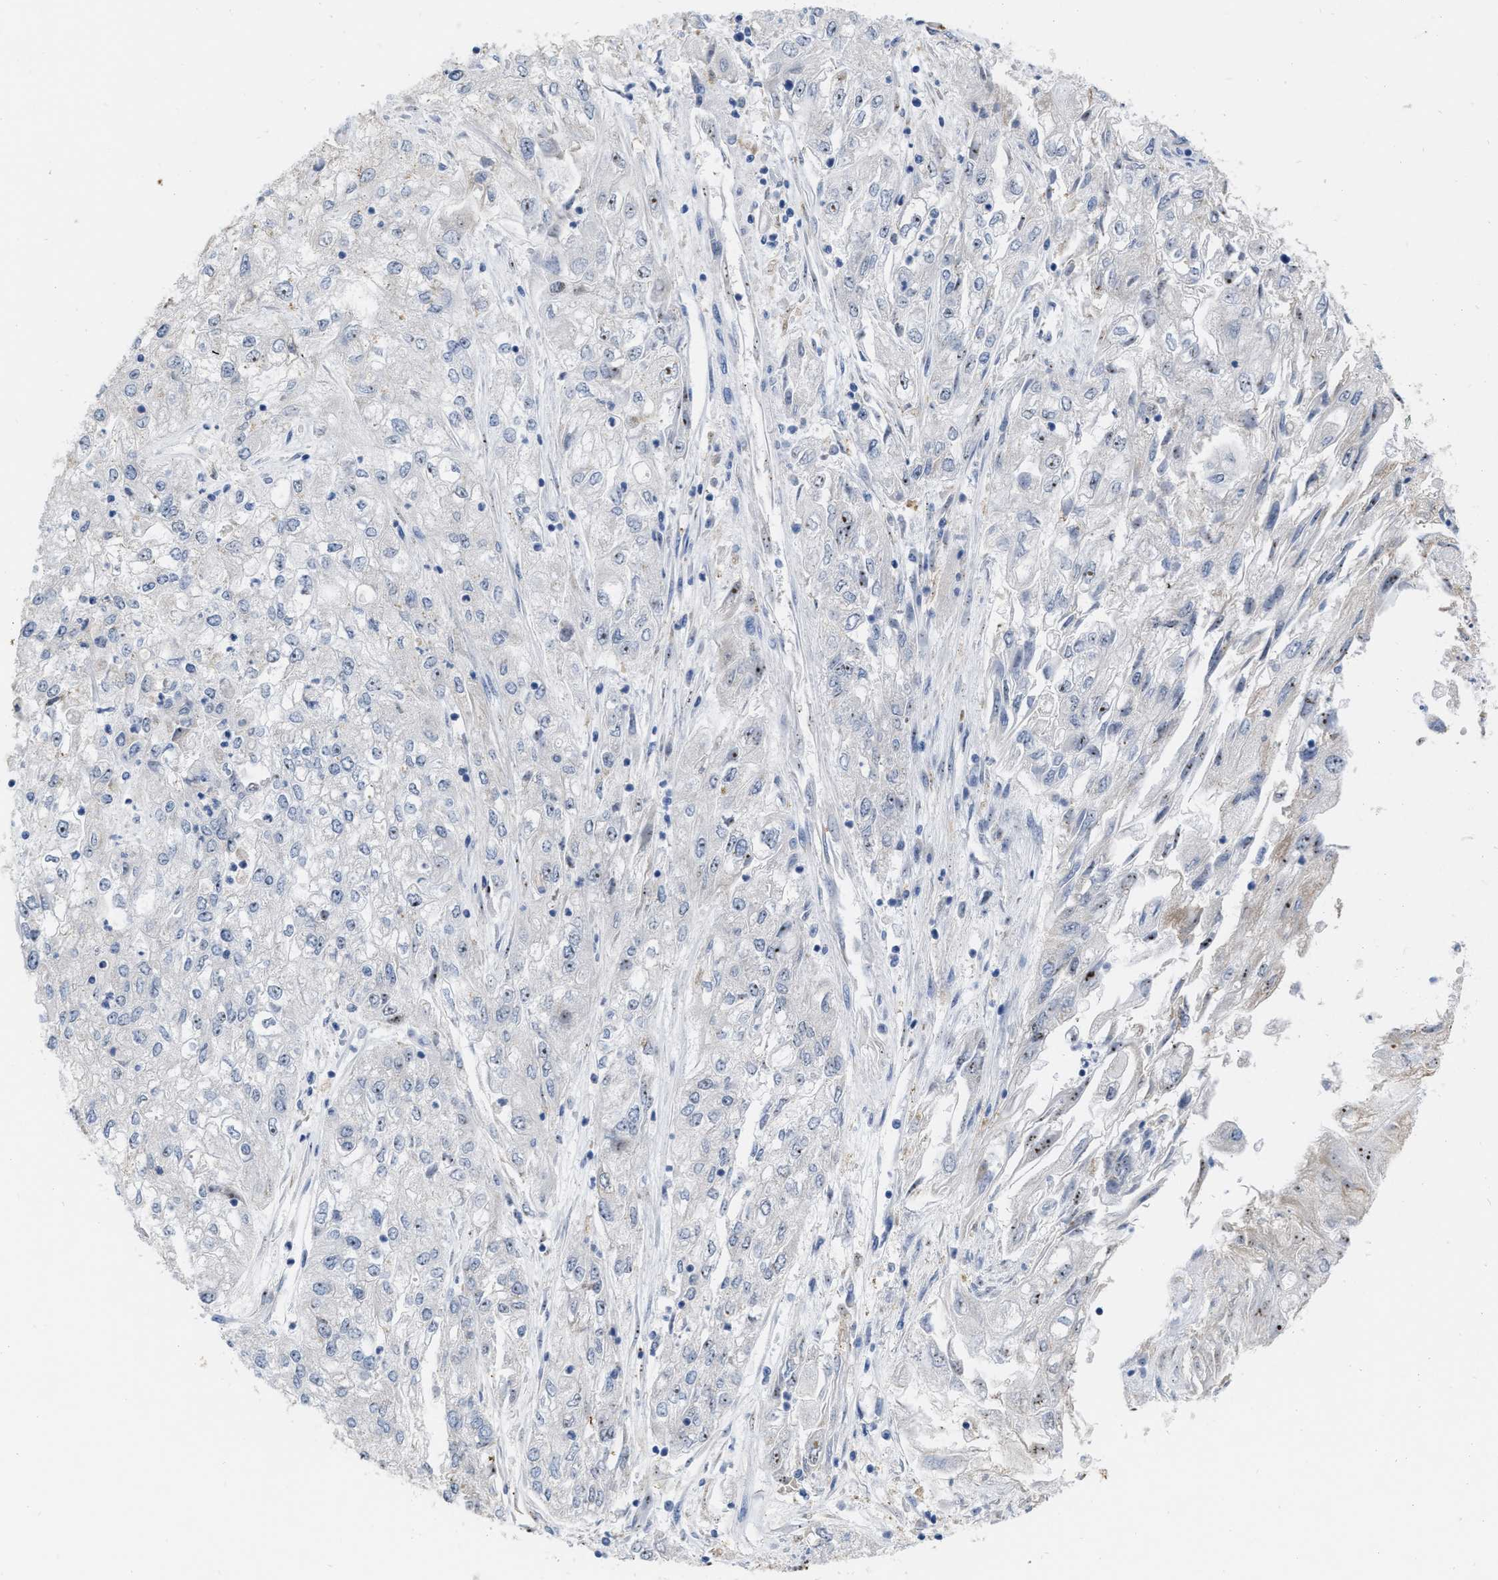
{"staining": {"intensity": "moderate", "quantity": "<25%", "location": "nuclear"}, "tissue": "endometrial cancer", "cell_type": "Tumor cells", "image_type": "cancer", "snomed": [{"axis": "morphology", "description": "Adenocarcinoma, NOS"}, {"axis": "topography", "description": "Endometrium"}], "caption": "Immunohistochemistry image of human endometrial cancer (adenocarcinoma) stained for a protein (brown), which exhibits low levels of moderate nuclear positivity in approximately <25% of tumor cells.", "gene": "ELAC2", "patient": {"sex": "female", "age": 49}}